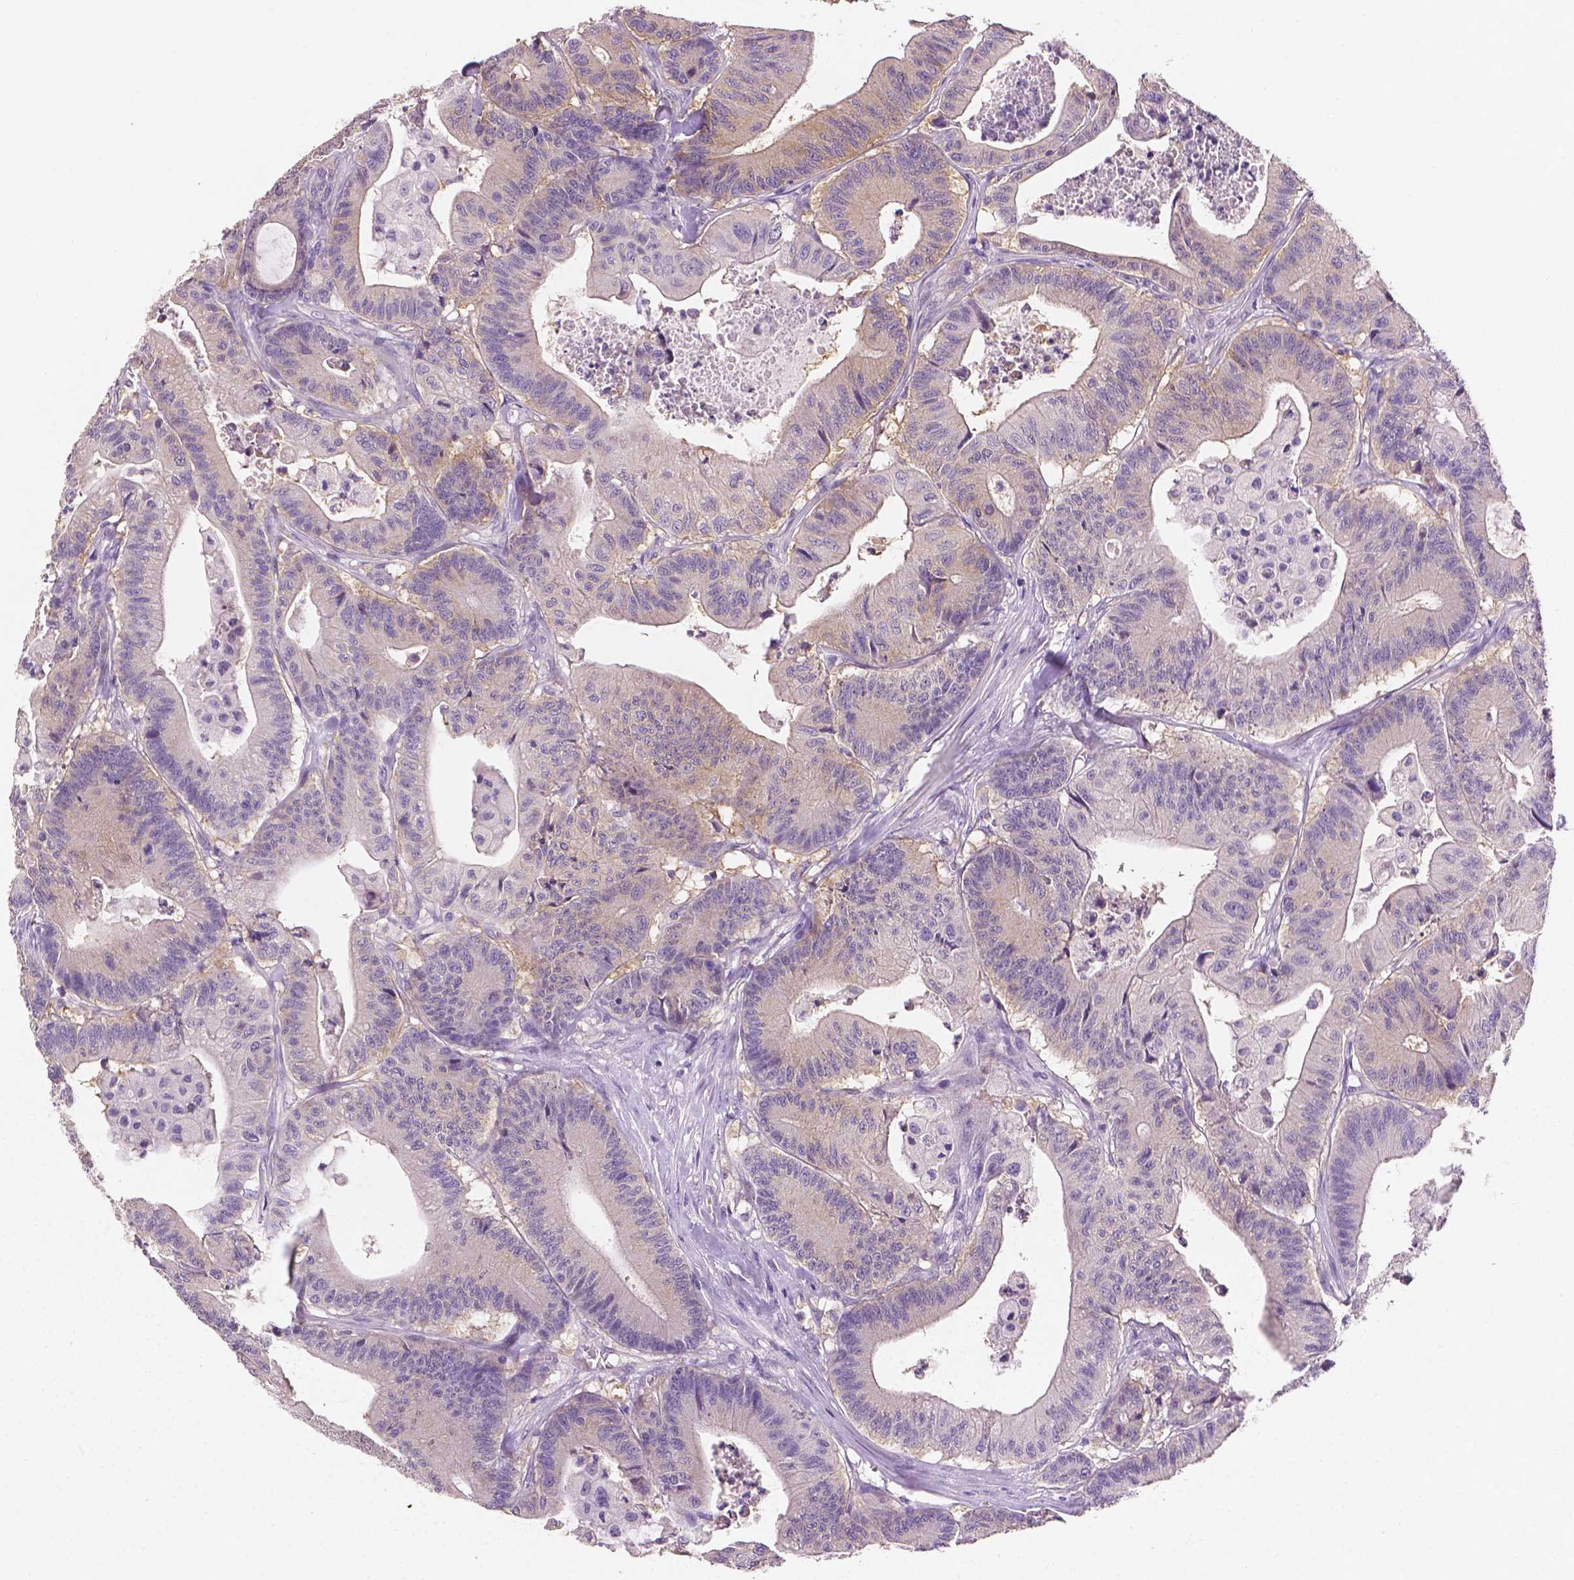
{"staining": {"intensity": "weak", "quantity": "<25%", "location": "cytoplasmic/membranous"}, "tissue": "colorectal cancer", "cell_type": "Tumor cells", "image_type": "cancer", "snomed": [{"axis": "morphology", "description": "Adenocarcinoma, NOS"}, {"axis": "topography", "description": "Colon"}], "caption": "Tumor cells are negative for brown protein staining in colorectal cancer (adenocarcinoma). (DAB IHC visualized using brightfield microscopy, high magnification).", "gene": "FASN", "patient": {"sex": "female", "age": 84}}